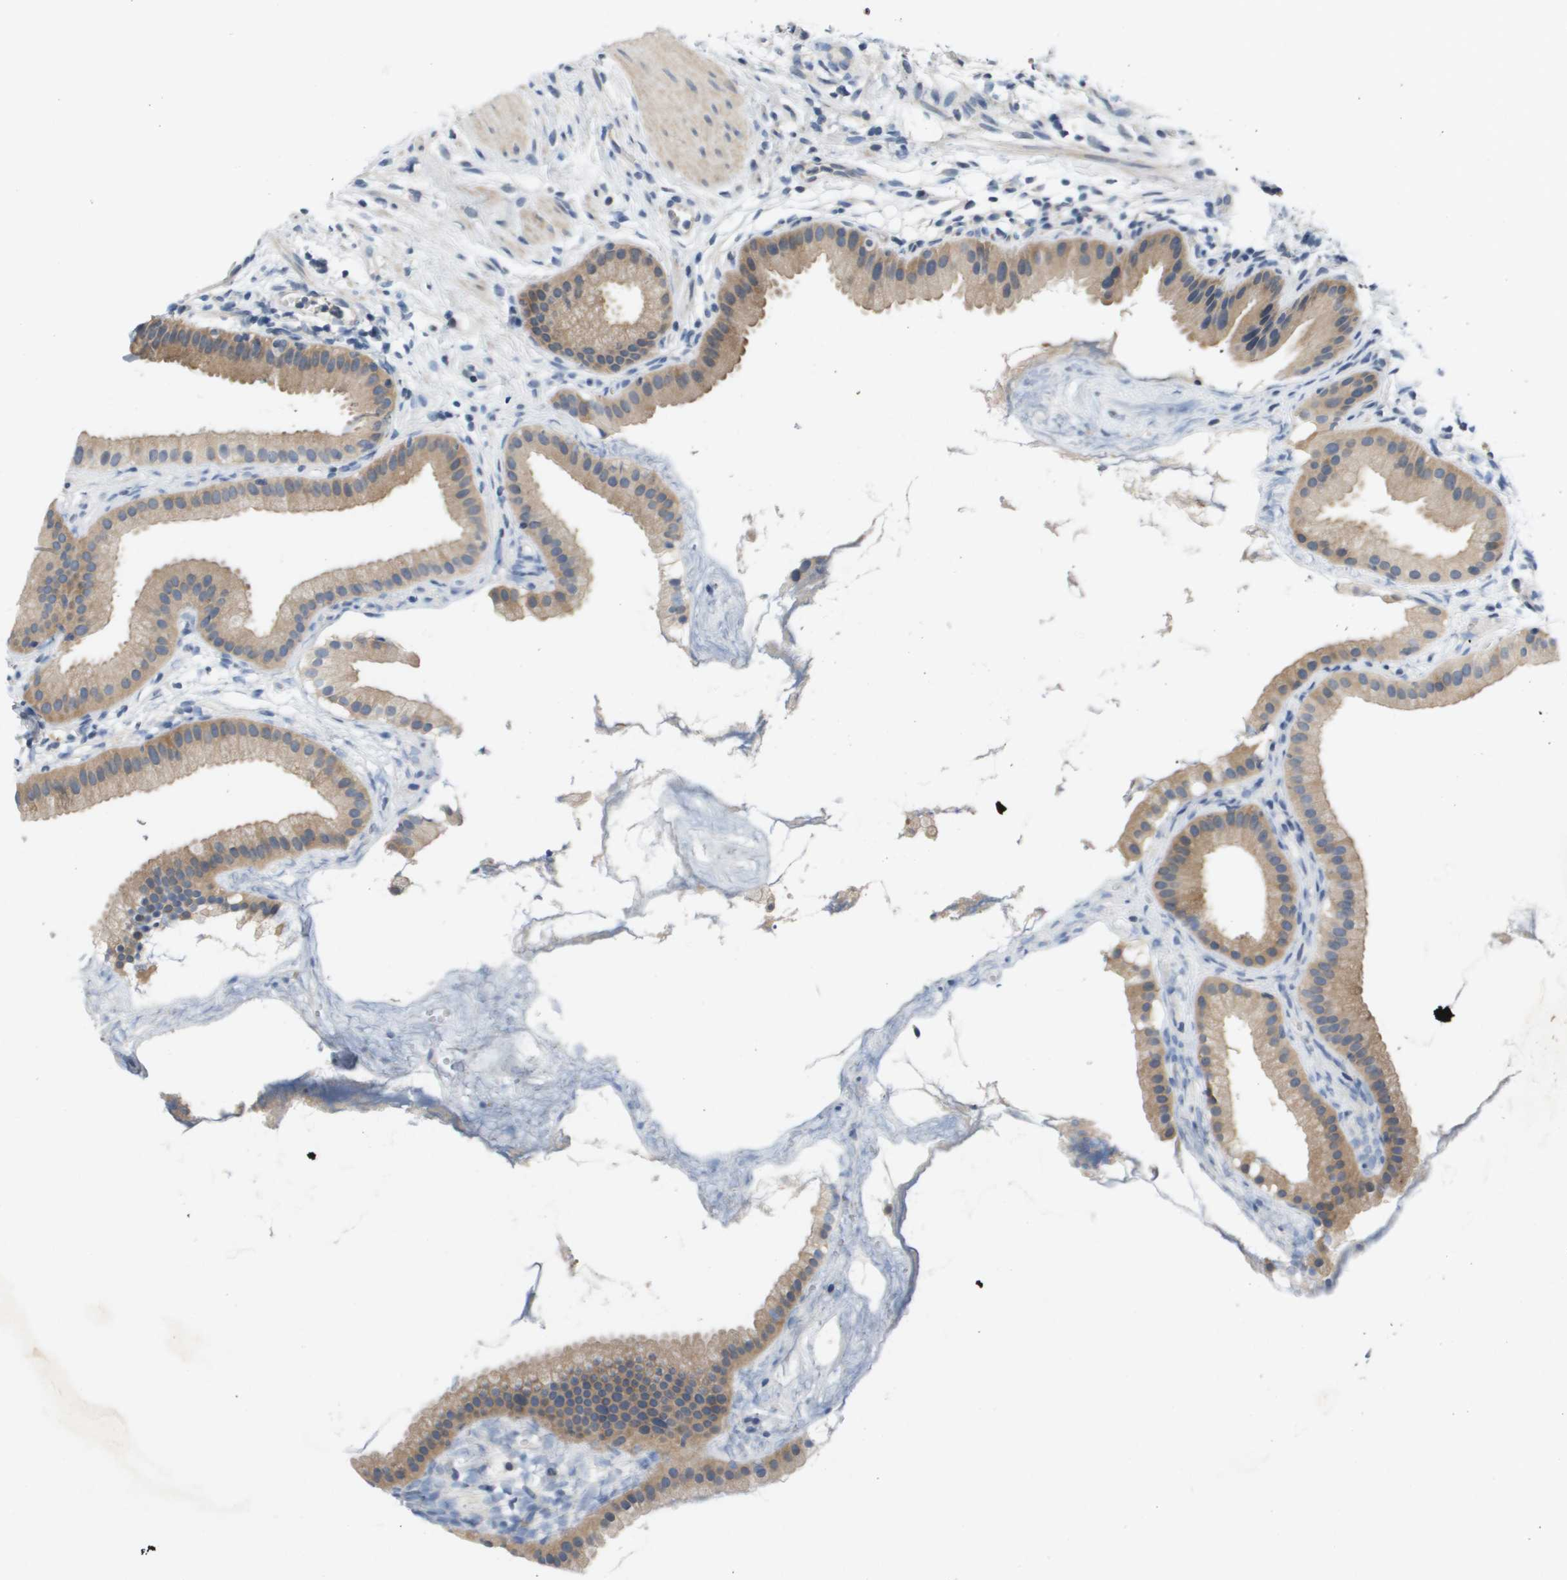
{"staining": {"intensity": "weak", "quantity": ">75%", "location": "cytoplasmic/membranous"}, "tissue": "gallbladder", "cell_type": "Glandular cells", "image_type": "normal", "snomed": [{"axis": "morphology", "description": "Normal tissue, NOS"}, {"axis": "topography", "description": "Gallbladder"}], "caption": "Benign gallbladder displays weak cytoplasmic/membranous staining in about >75% of glandular cells Immunohistochemistry (ihc) stains the protein of interest in brown and the nuclei are stained blue..", "gene": "CAPN11", "patient": {"sex": "female", "age": 64}}